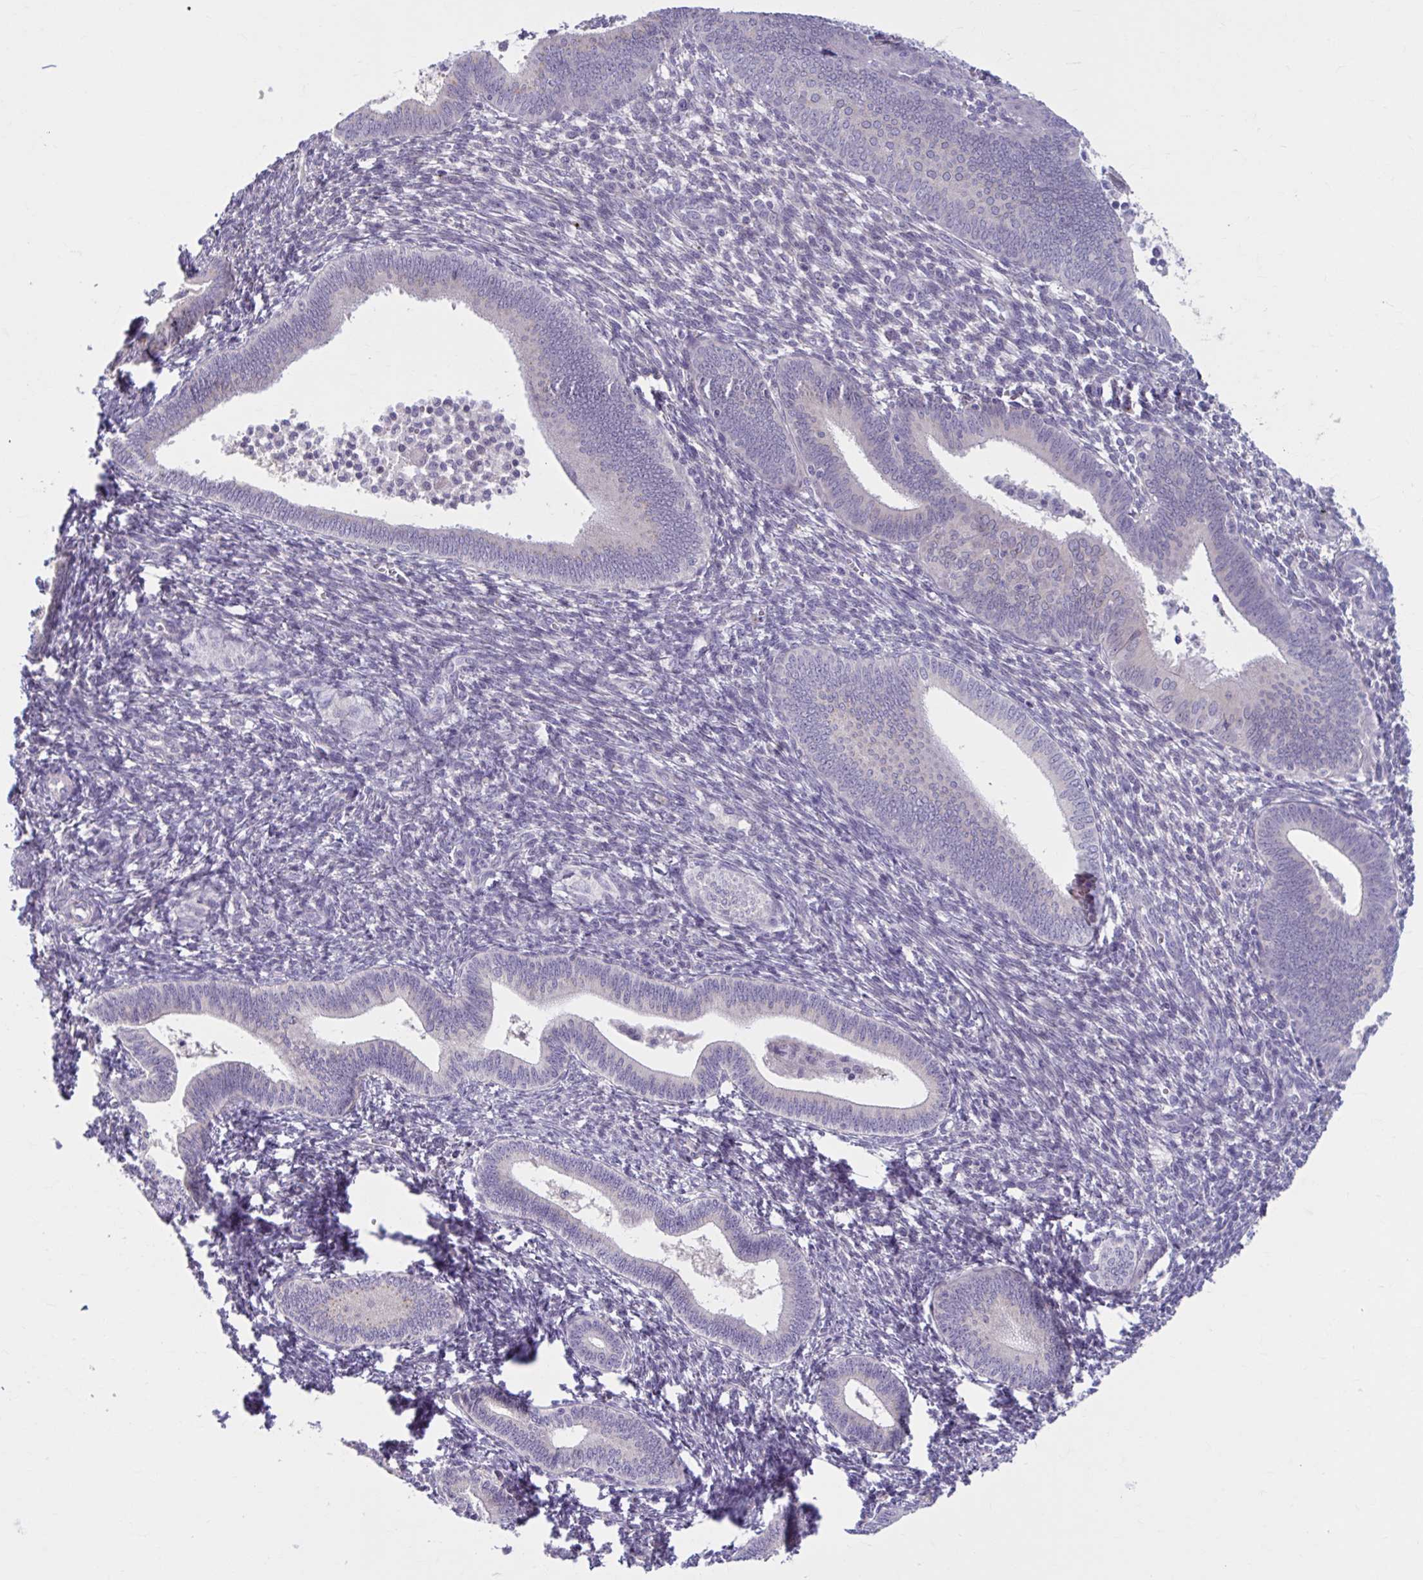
{"staining": {"intensity": "negative", "quantity": "none", "location": "none"}, "tissue": "endometrium", "cell_type": "Cells in endometrial stroma", "image_type": "normal", "snomed": [{"axis": "morphology", "description": "Normal tissue, NOS"}, {"axis": "topography", "description": "Endometrium"}], "caption": "A micrograph of human endometrium is negative for staining in cells in endometrial stroma. (Stains: DAB (3,3'-diaminobenzidine) immunohistochemistry (IHC) with hematoxylin counter stain, Microscopy: brightfield microscopy at high magnification).", "gene": "CHST3", "patient": {"sex": "female", "age": 41}}